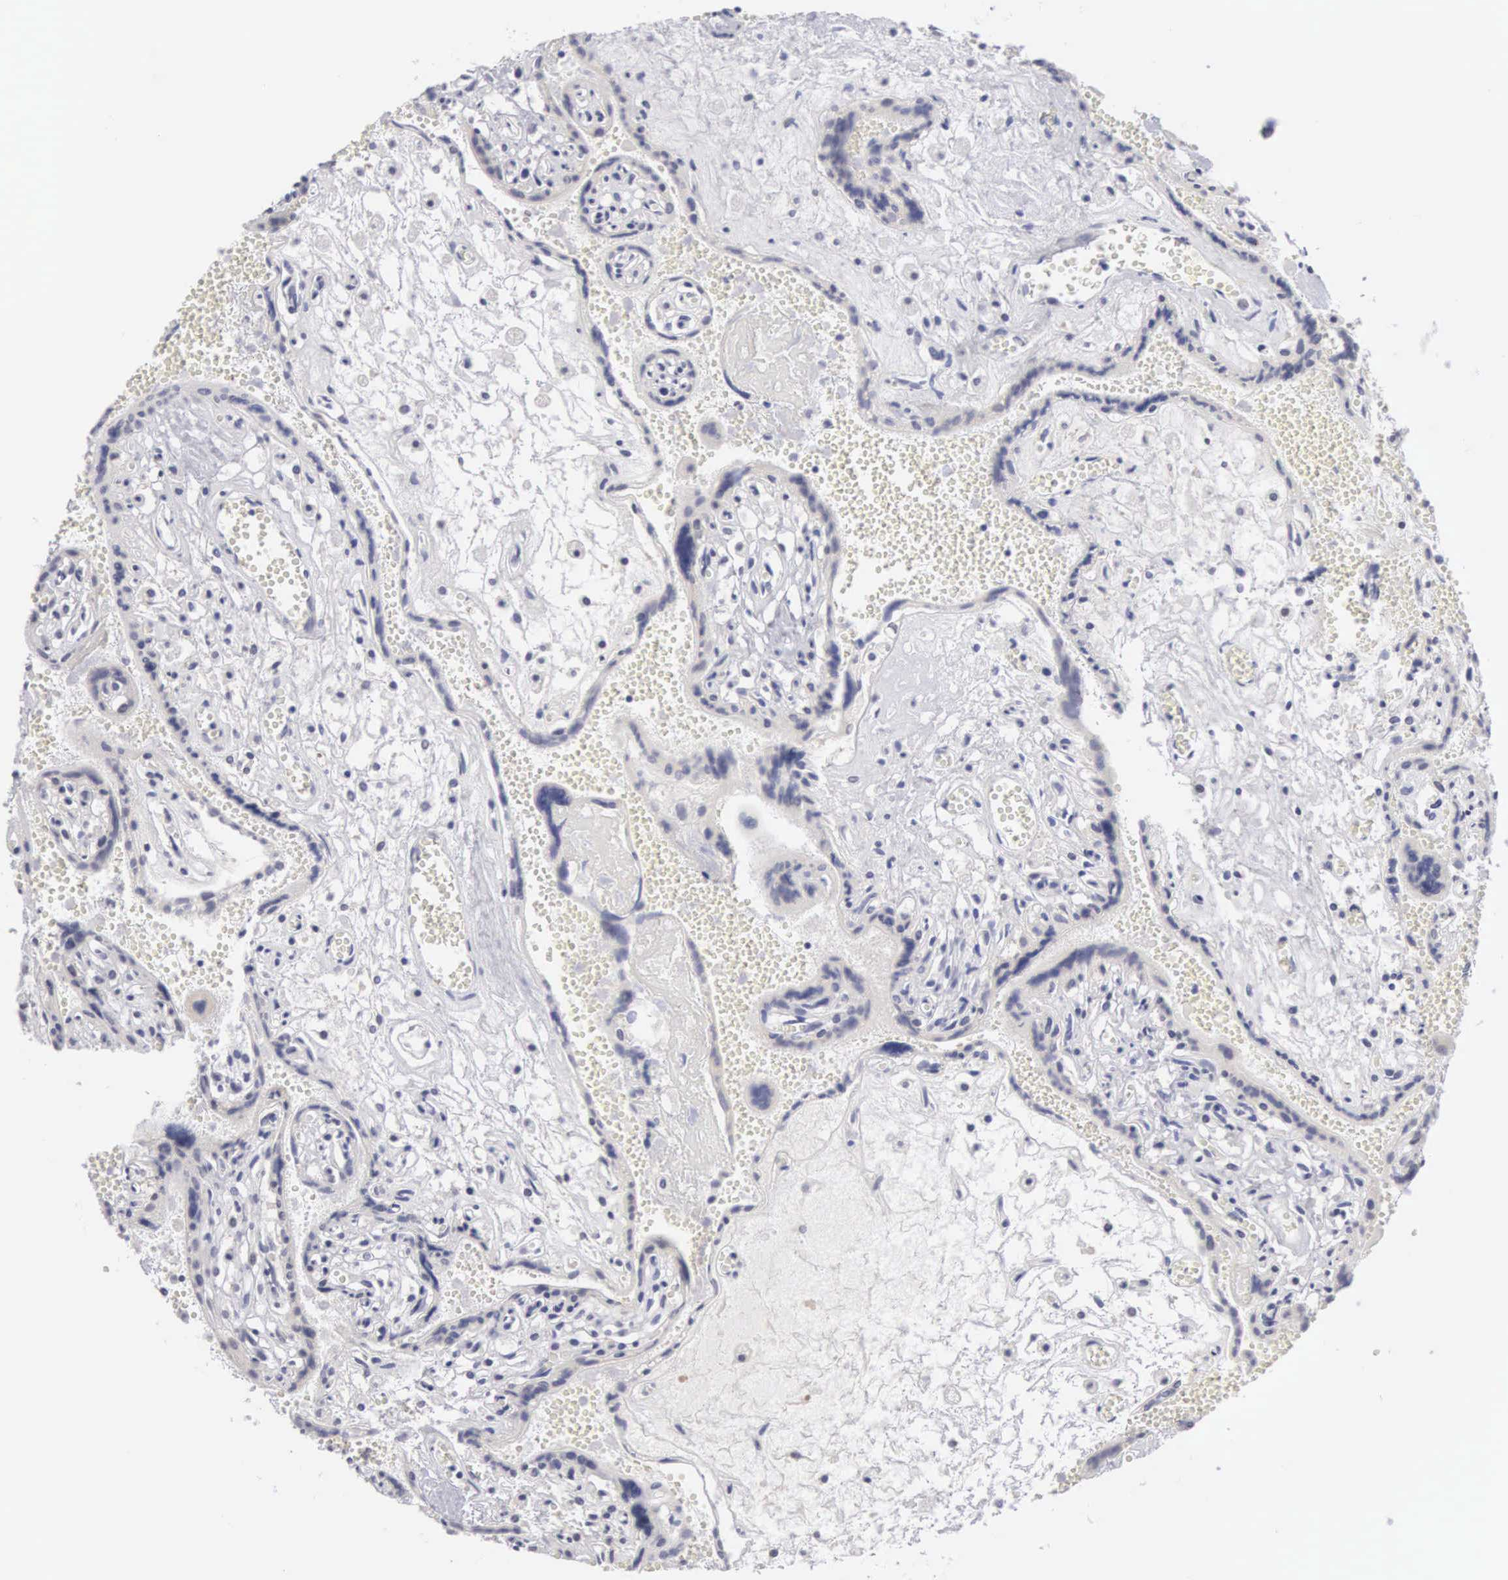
{"staining": {"intensity": "moderate", "quantity": "25%-75%", "location": "nuclear"}, "tissue": "placenta", "cell_type": "Decidual cells", "image_type": "normal", "snomed": [{"axis": "morphology", "description": "Normal tissue, NOS"}, {"axis": "topography", "description": "Placenta"}], "caption": "Decidual cells exhibit moderate nuclear positivity in approximately 25%-75% of cells in normal placenta. Using DAB (3,3'-diaminobenzidine) (brown) and hematoxylin (blue) stains, captured at high magnification using brightfield microscopy.", "gene": "MNAT1", "patient": {"sex": "female", "age": 40}}